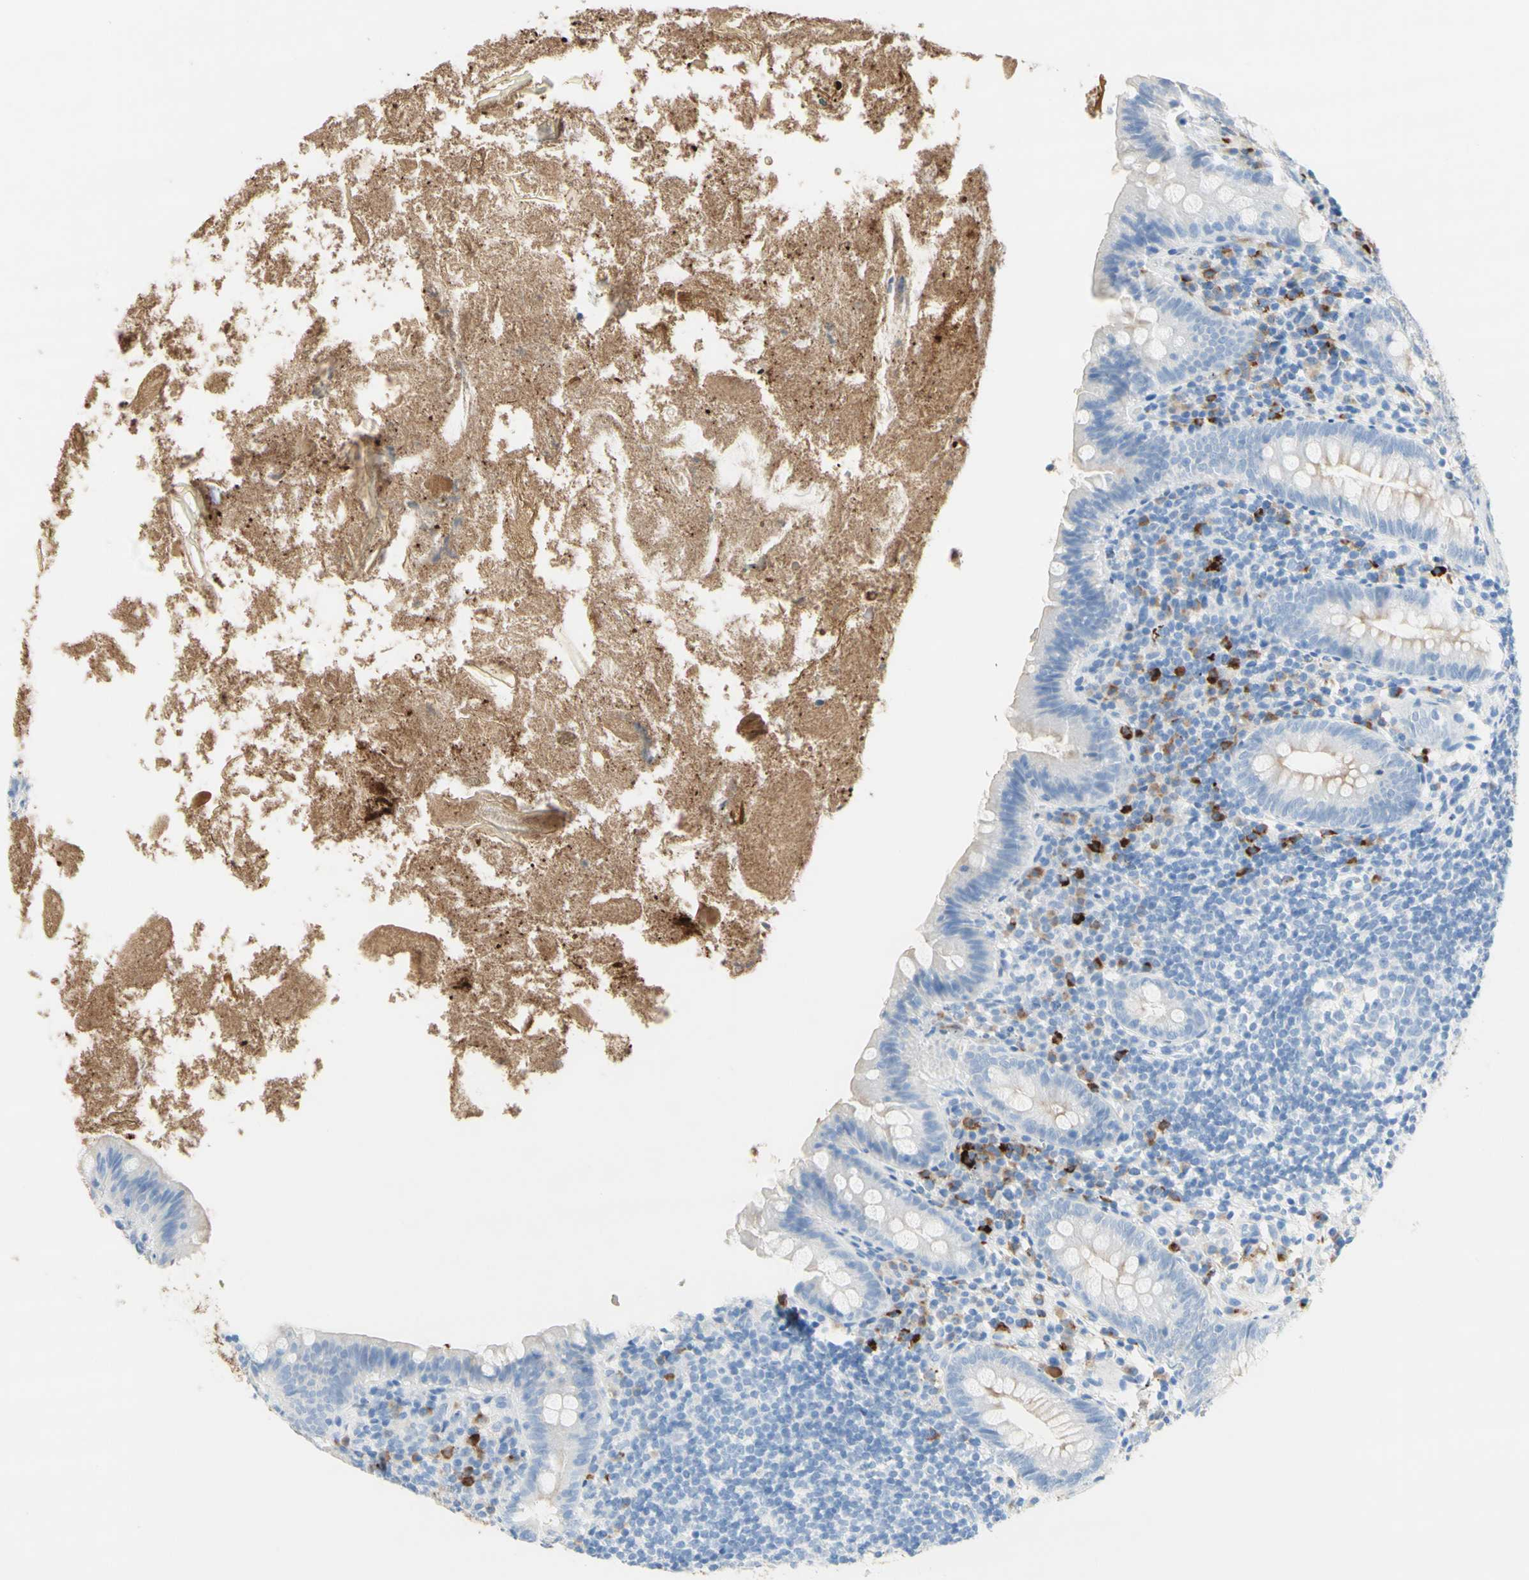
{"staining": {"intensity": "weak", "quantity": "<25%", "location": "cytoplasmic/membranous"}, "tissue": "appendix", "cell_type": "Glandular cells", "image_type": "normal", "snomed": [{"axis": "morphology", "description": "Normal tissue, NOS"}, {"axis": "topography", "description": "Appendix"}], "caption": "Immunohistochemistry of unremarkable appendix shows no expression in glandular cells.", "gene": "IL6ST", "patient": {"sex": "male", "age": 52}}